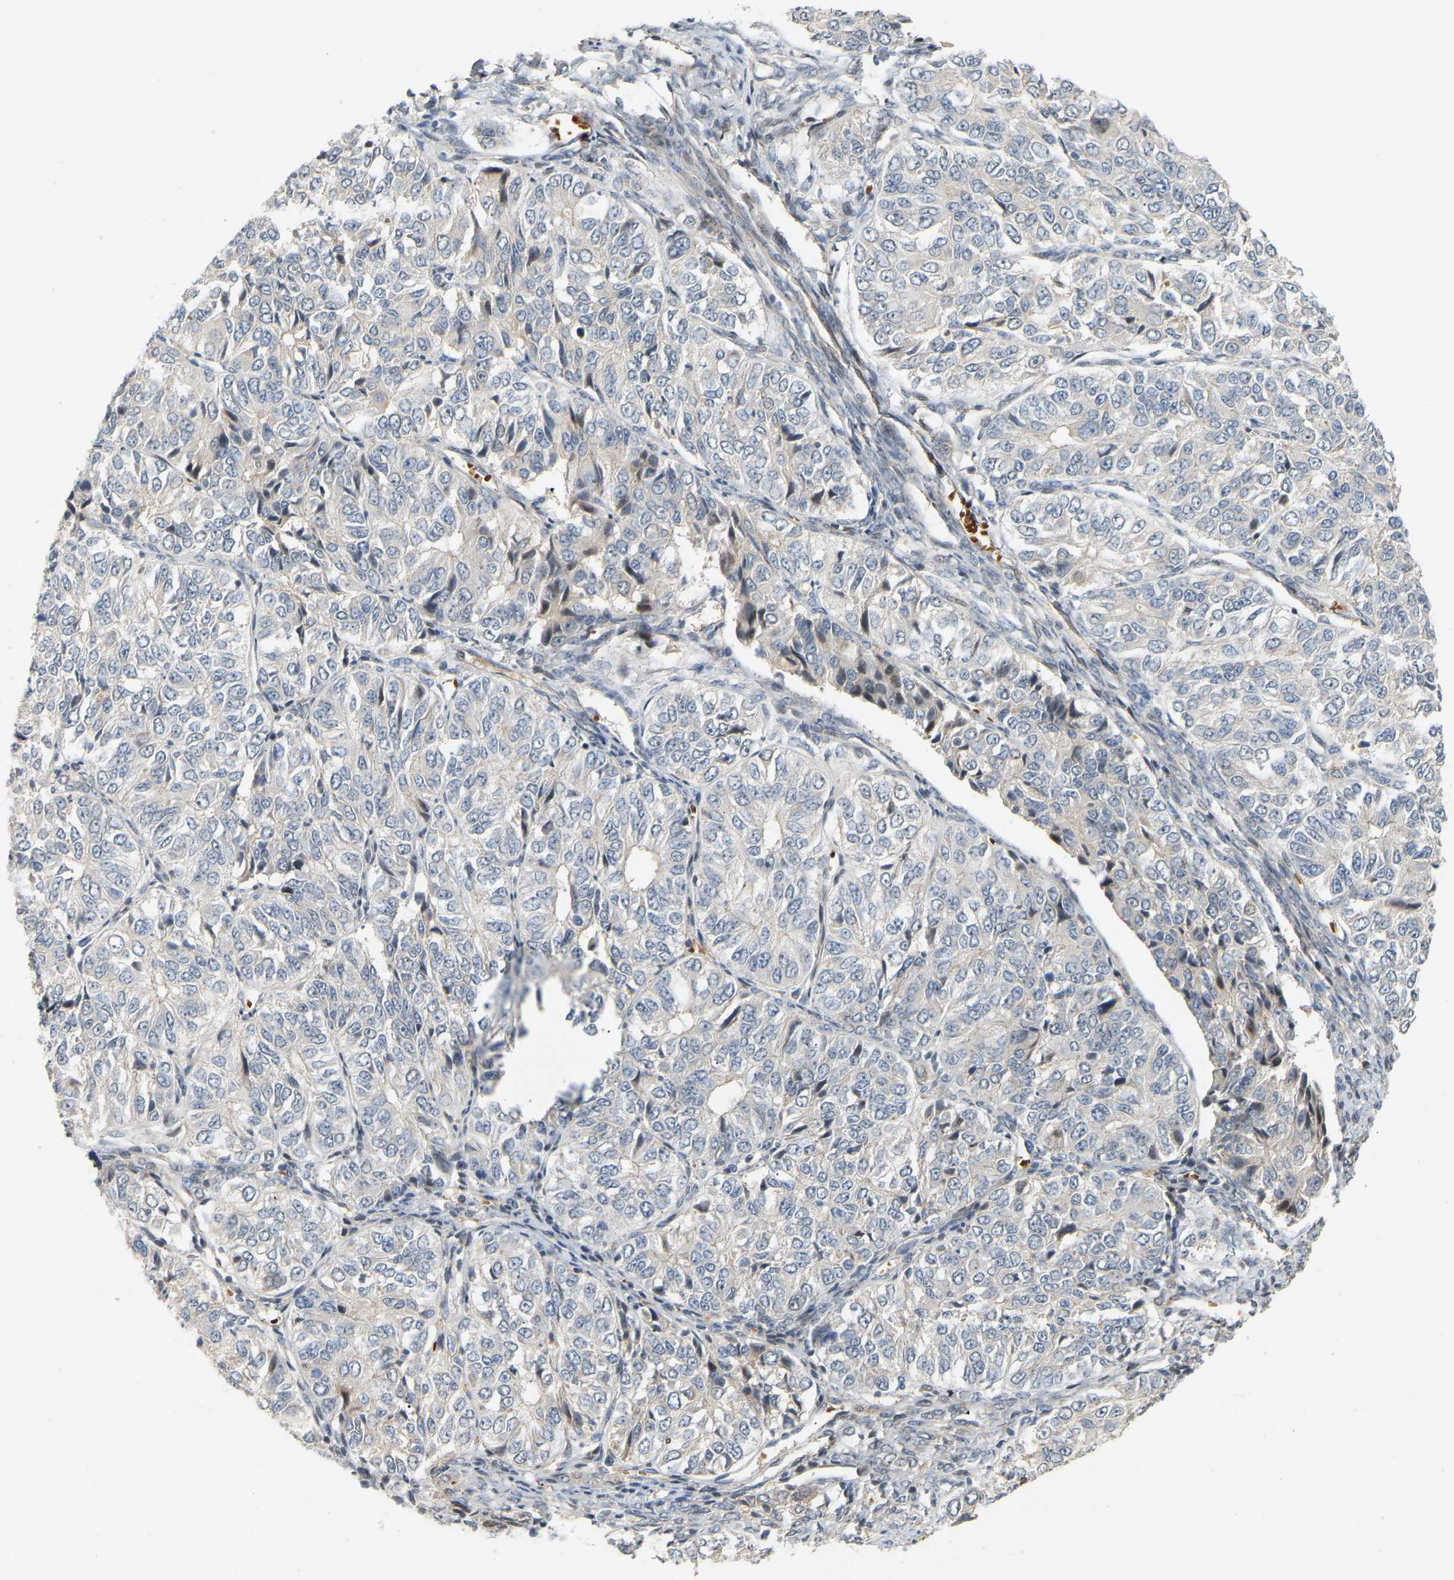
{"staining": {"intensity": "negative", "quantity": "none", "location": "none"}, "tissue": "ovarian cancer", "cell_type": "Tumor cells", "image_type": "cancer", "snomed": [{"axis": "morphology", "description": "Carcinoma, endometroid"}, {"axis": "topography", "description": "Ovary"}], "caption": "High magnification brightfield microscopy of ovarian cancer (endometroid carcinoma) stained with DAB (brown) and counterstained with hematoxylin (blue): tumor cells show no significant staining.", "gene": "POGLUT2", "patient": {"sex": "female", "age": 51}}